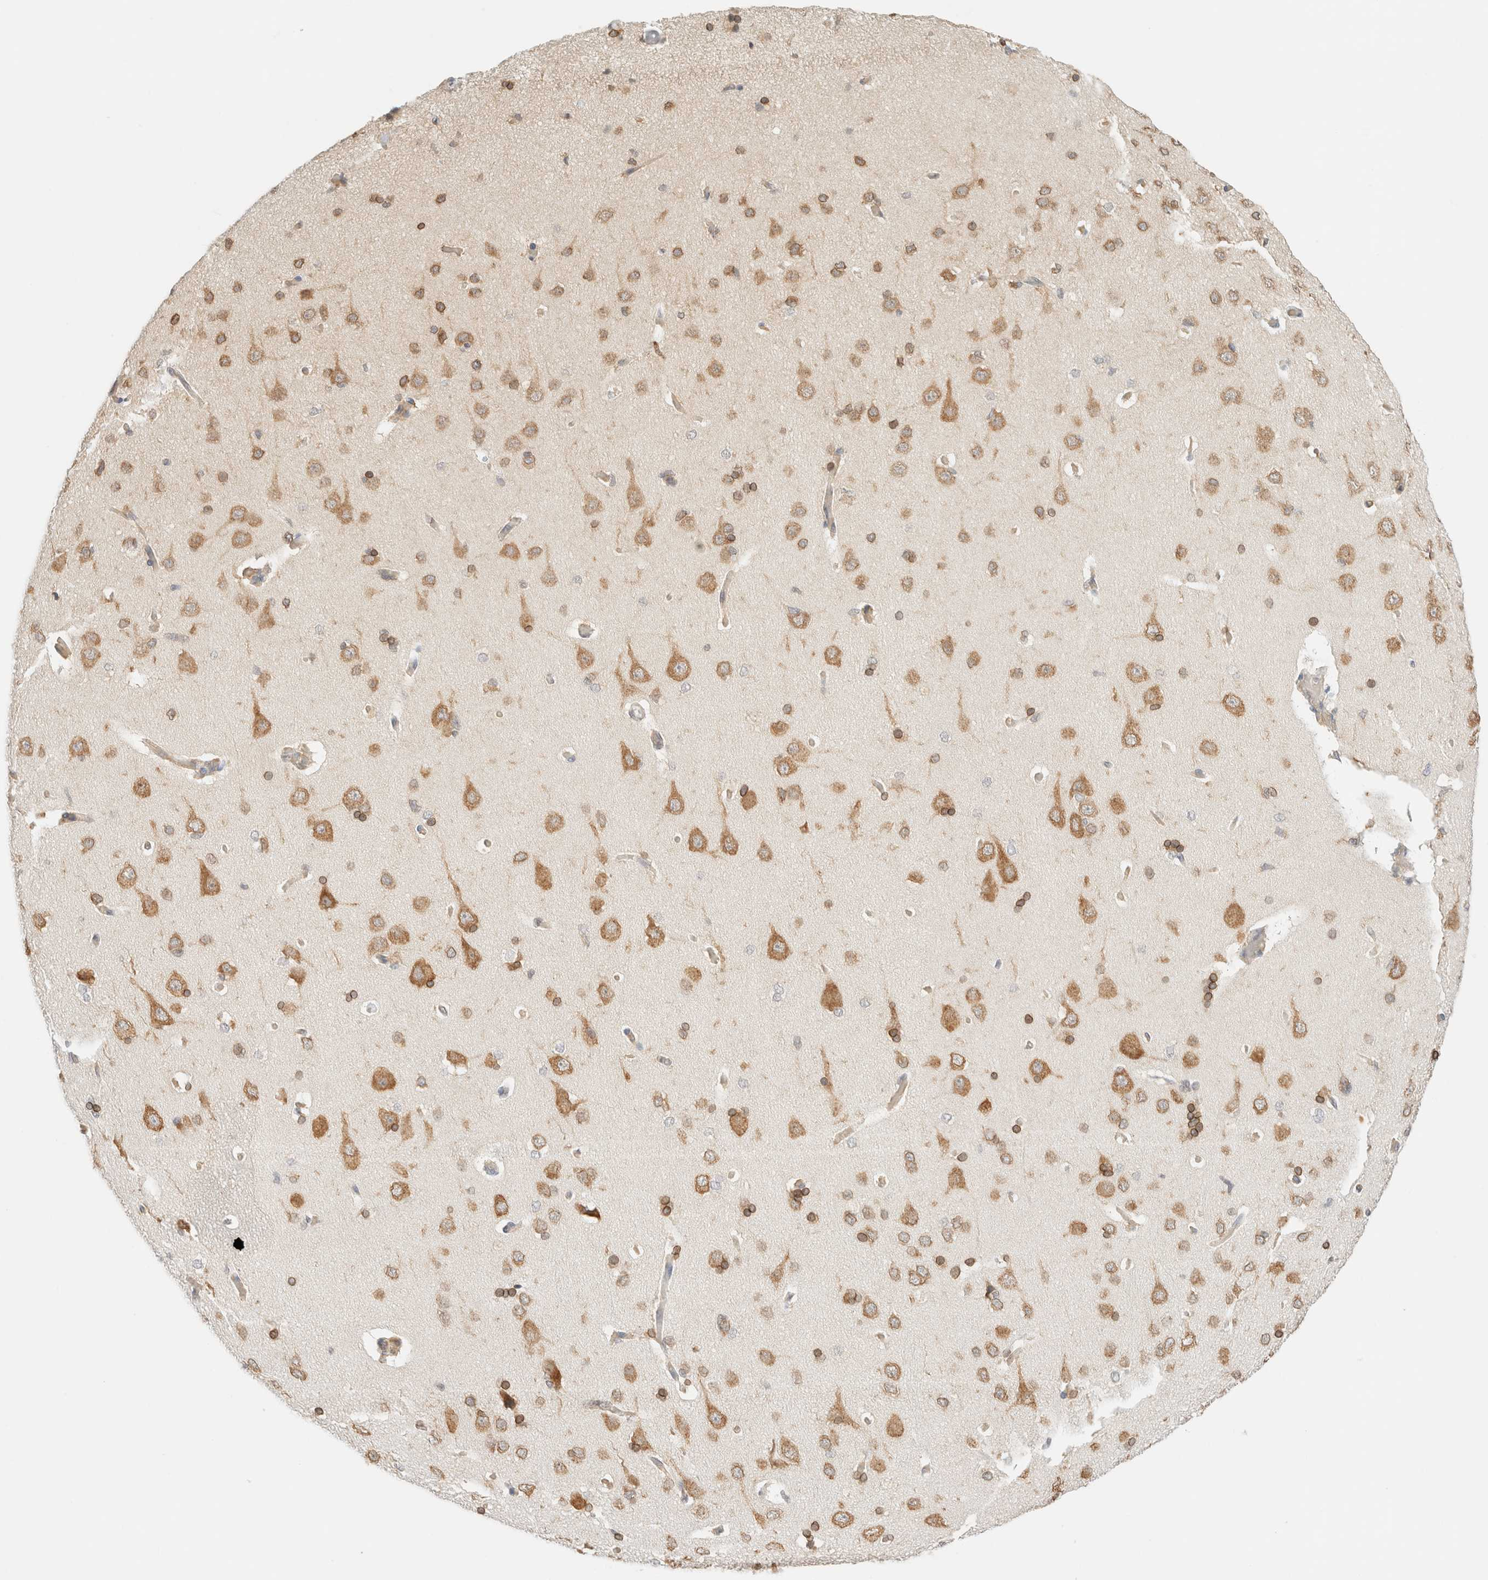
{"staining": {"intensity": "moderate", "quantity": "25%-75%", "location": "cytoplasmic/membranous"}, "tissue": "cerebral cortex", "cell_type": "Endothelial cells", "image_type": "normal", "snomed": [{"axis": "morphology", "description": "Normal tissue, NOS"}, {"axis": "topography", "description": "Cerebral cortex"}], "caption": "Immunohistochemical staining of benign cerebral cortex displays 25%-75% levels of moderate cytoplasmic/membranous protein positivity in about 25%-75% of endothelial cells.", "gene": "SYVN1", "patient": {"sex": "male", "age": 62}}